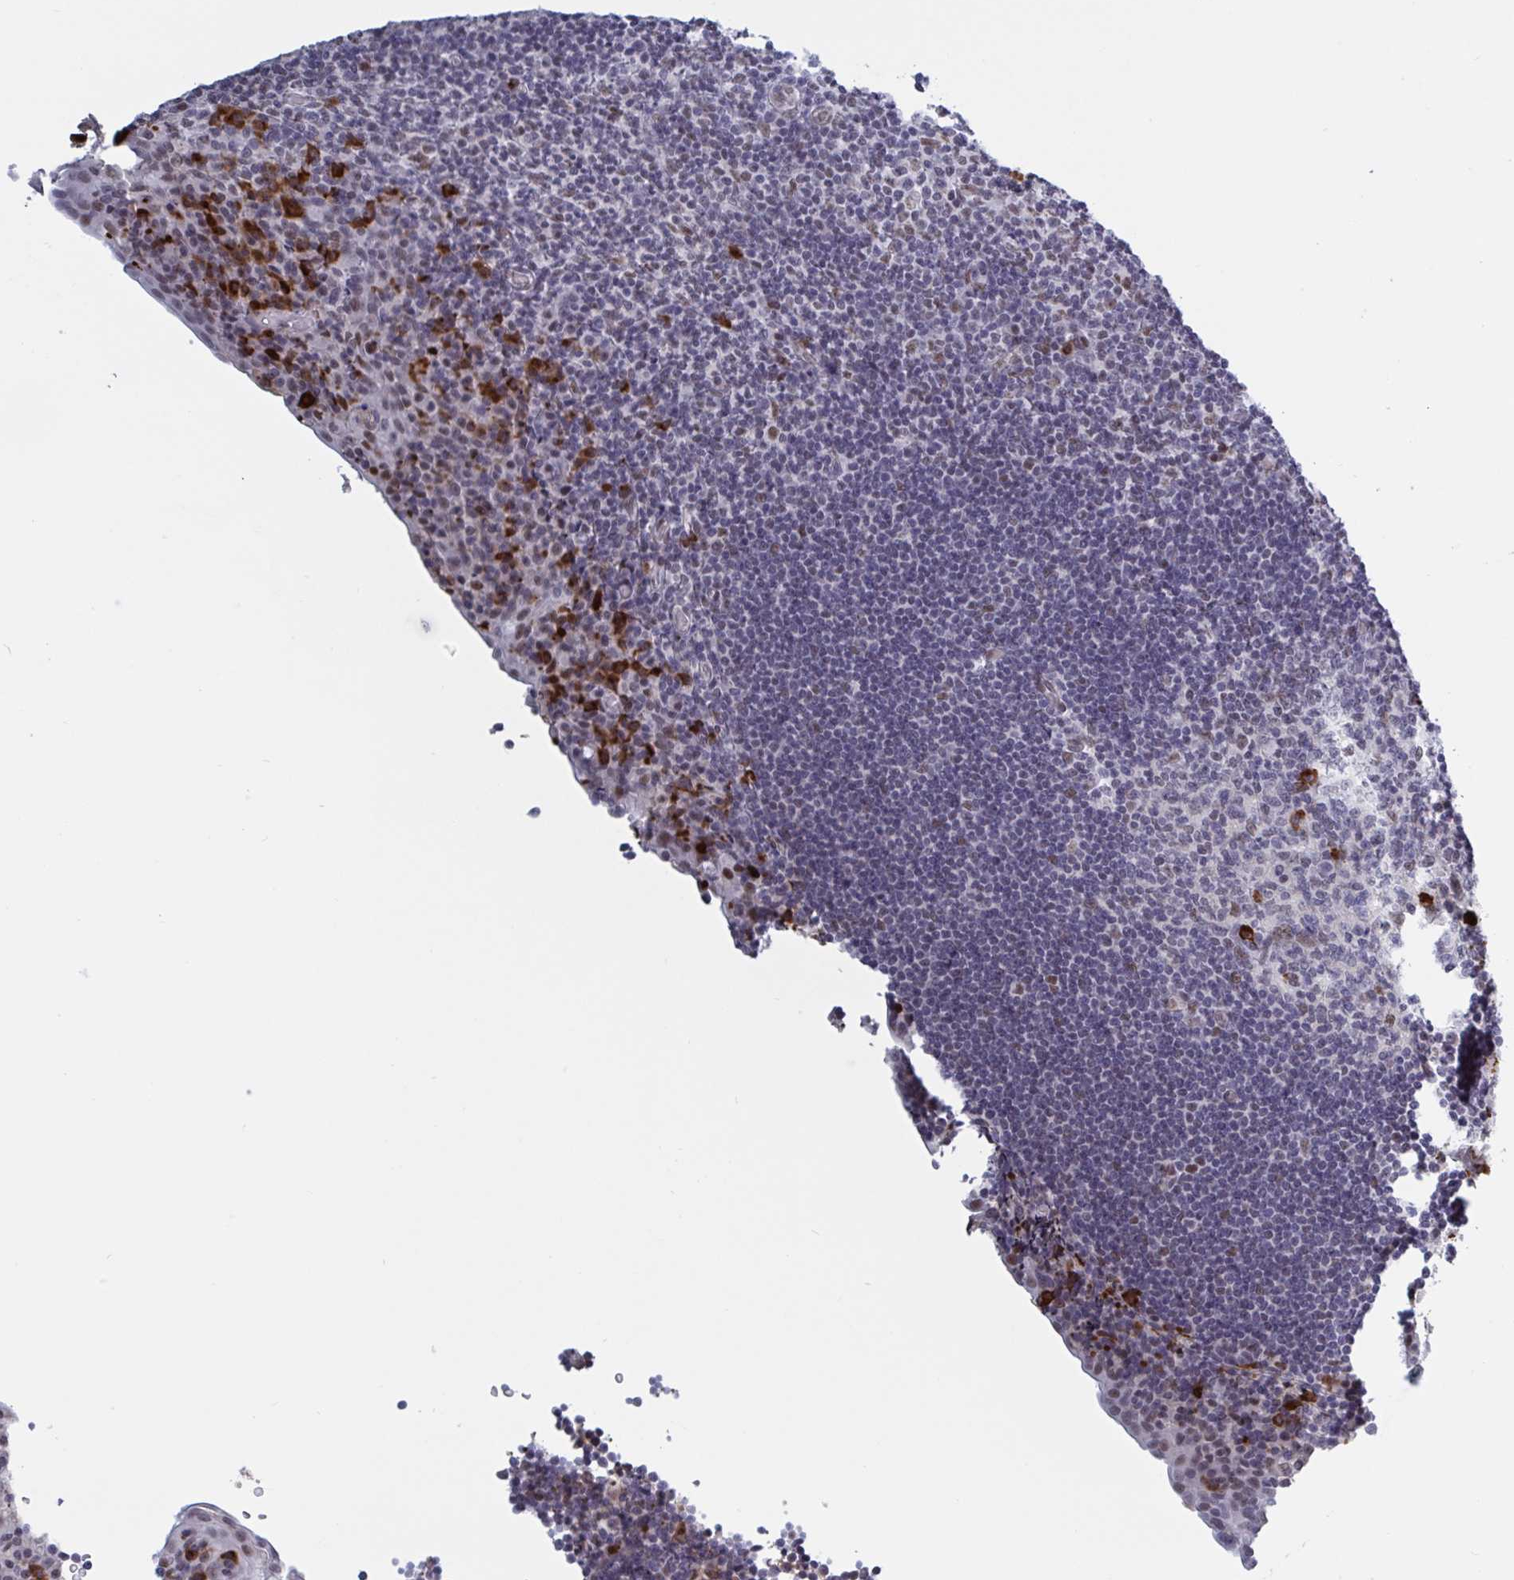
{"staining": {"intensity": "strong", "quantity": "<25%", "location": "cytoplasmic/membranous,nuclear"}, "tissue": "tonsil", "cell_type": "Germinal center cells", "image_type": "normal", "snomed": [{"axis": "morphology", "description": "Normal tissue, NOS"}, {"axis": "topography", "description": "Tonsil"}], "caption": "This photomicrograph displays immunohistochemistry (IHC) staining of benign tonsil, with medium strong cytoplasmic/membranous,nuclear staining in about <25% of germinal center cells.", "gene": "BCL7B", "patient": {"sex": "male", "age": 17}}